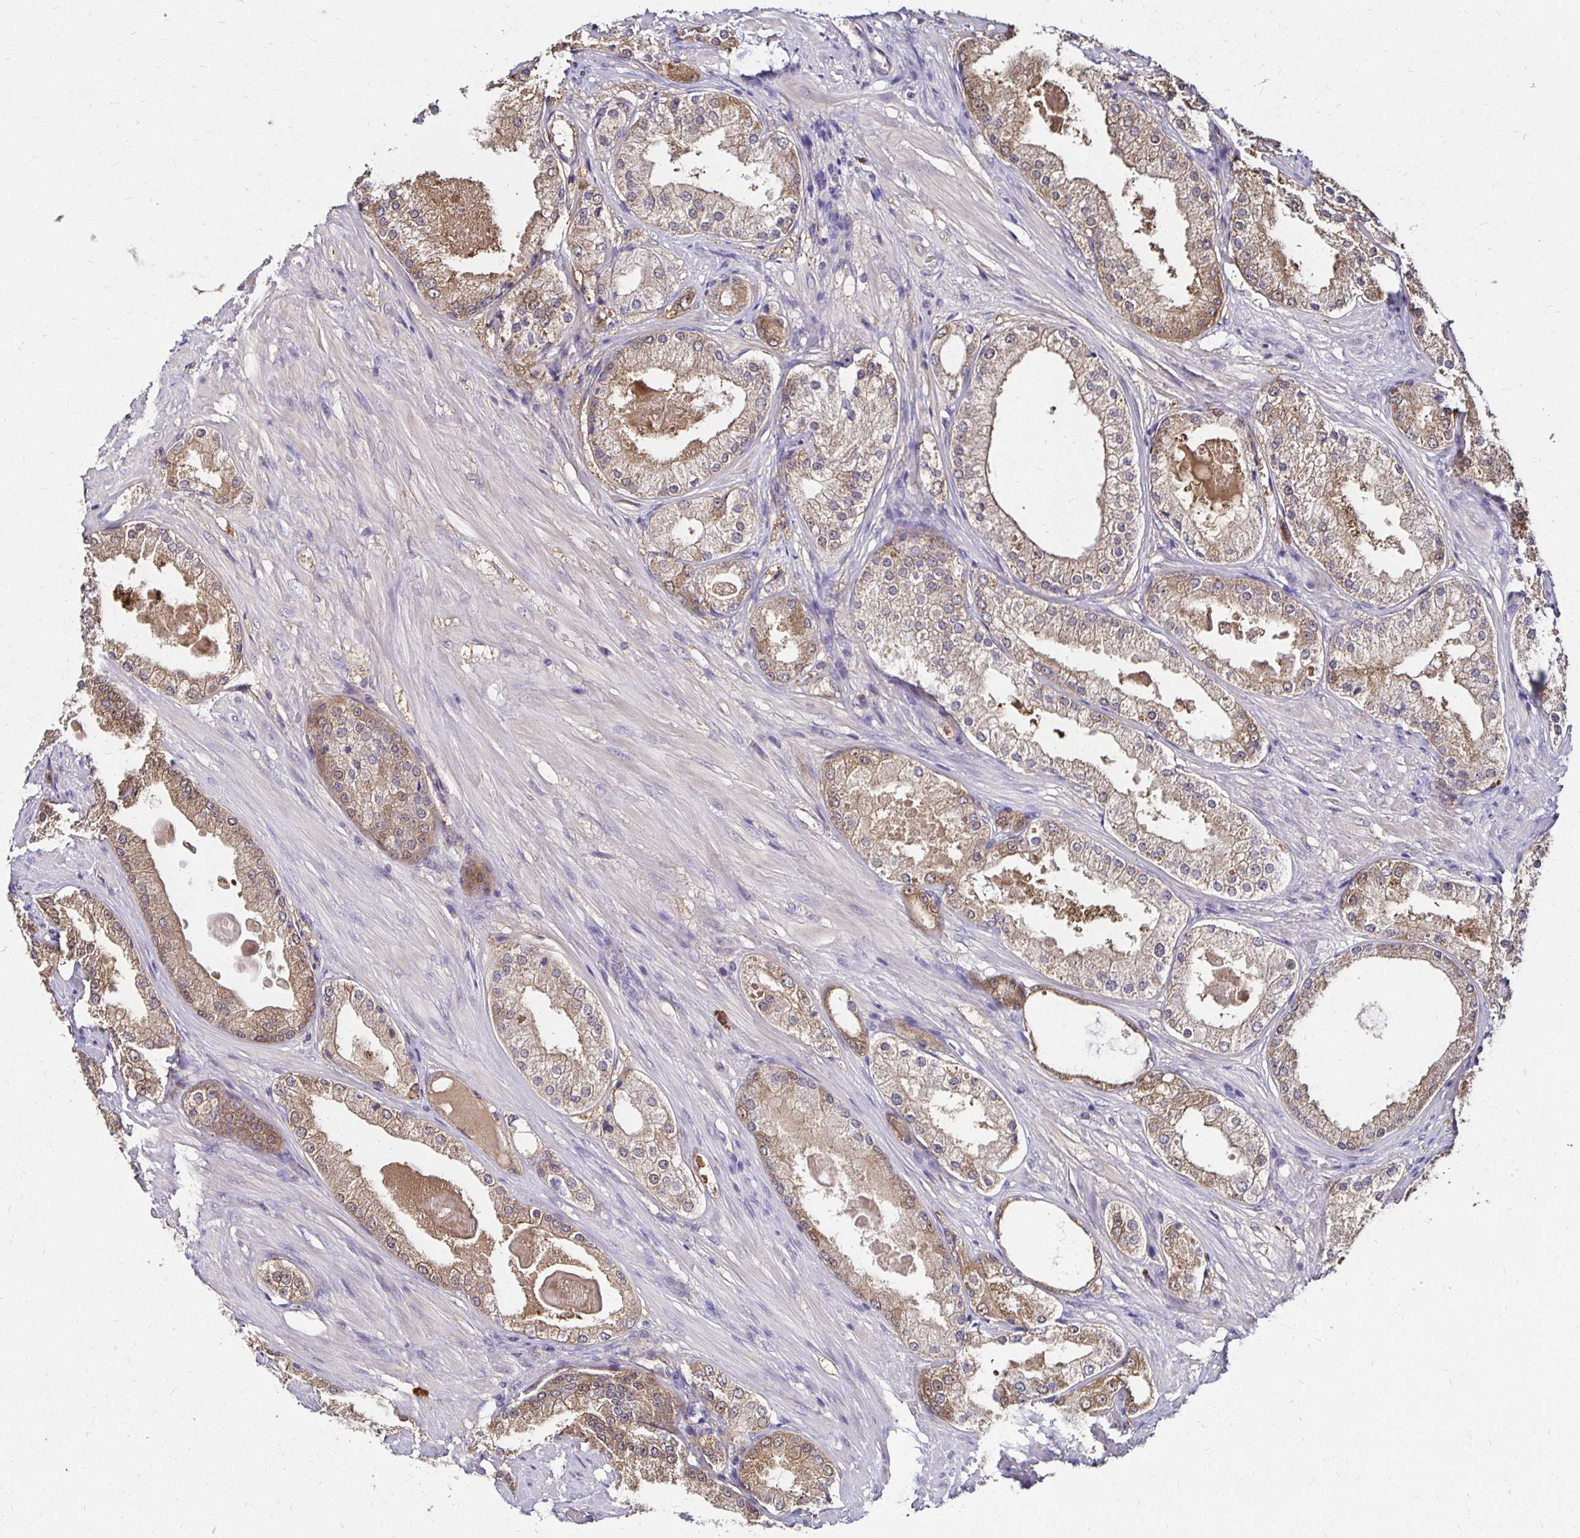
{"staining": {"intensity": "weak", "quantity": ">75%", "location": "cytoplasmic/membranous"}, "tissue": "prostate cancer", "cell_type": "Tumor cells", "image_type": "cancer", "snomed": [{"axis": "morphology", "description": "Adenocarcinoma, Low grade"}, {"axis": "topography", "description": "Prostate"}], "caption": "Human low-grade adenocarcinoma (prostate) stained for a protein (brown) shows weak cytoplasmic/membranous positive positivity in approximately >75% of tumor cells.", "gene": "TXN", "patient": {"sex": "male", "age": 68}}